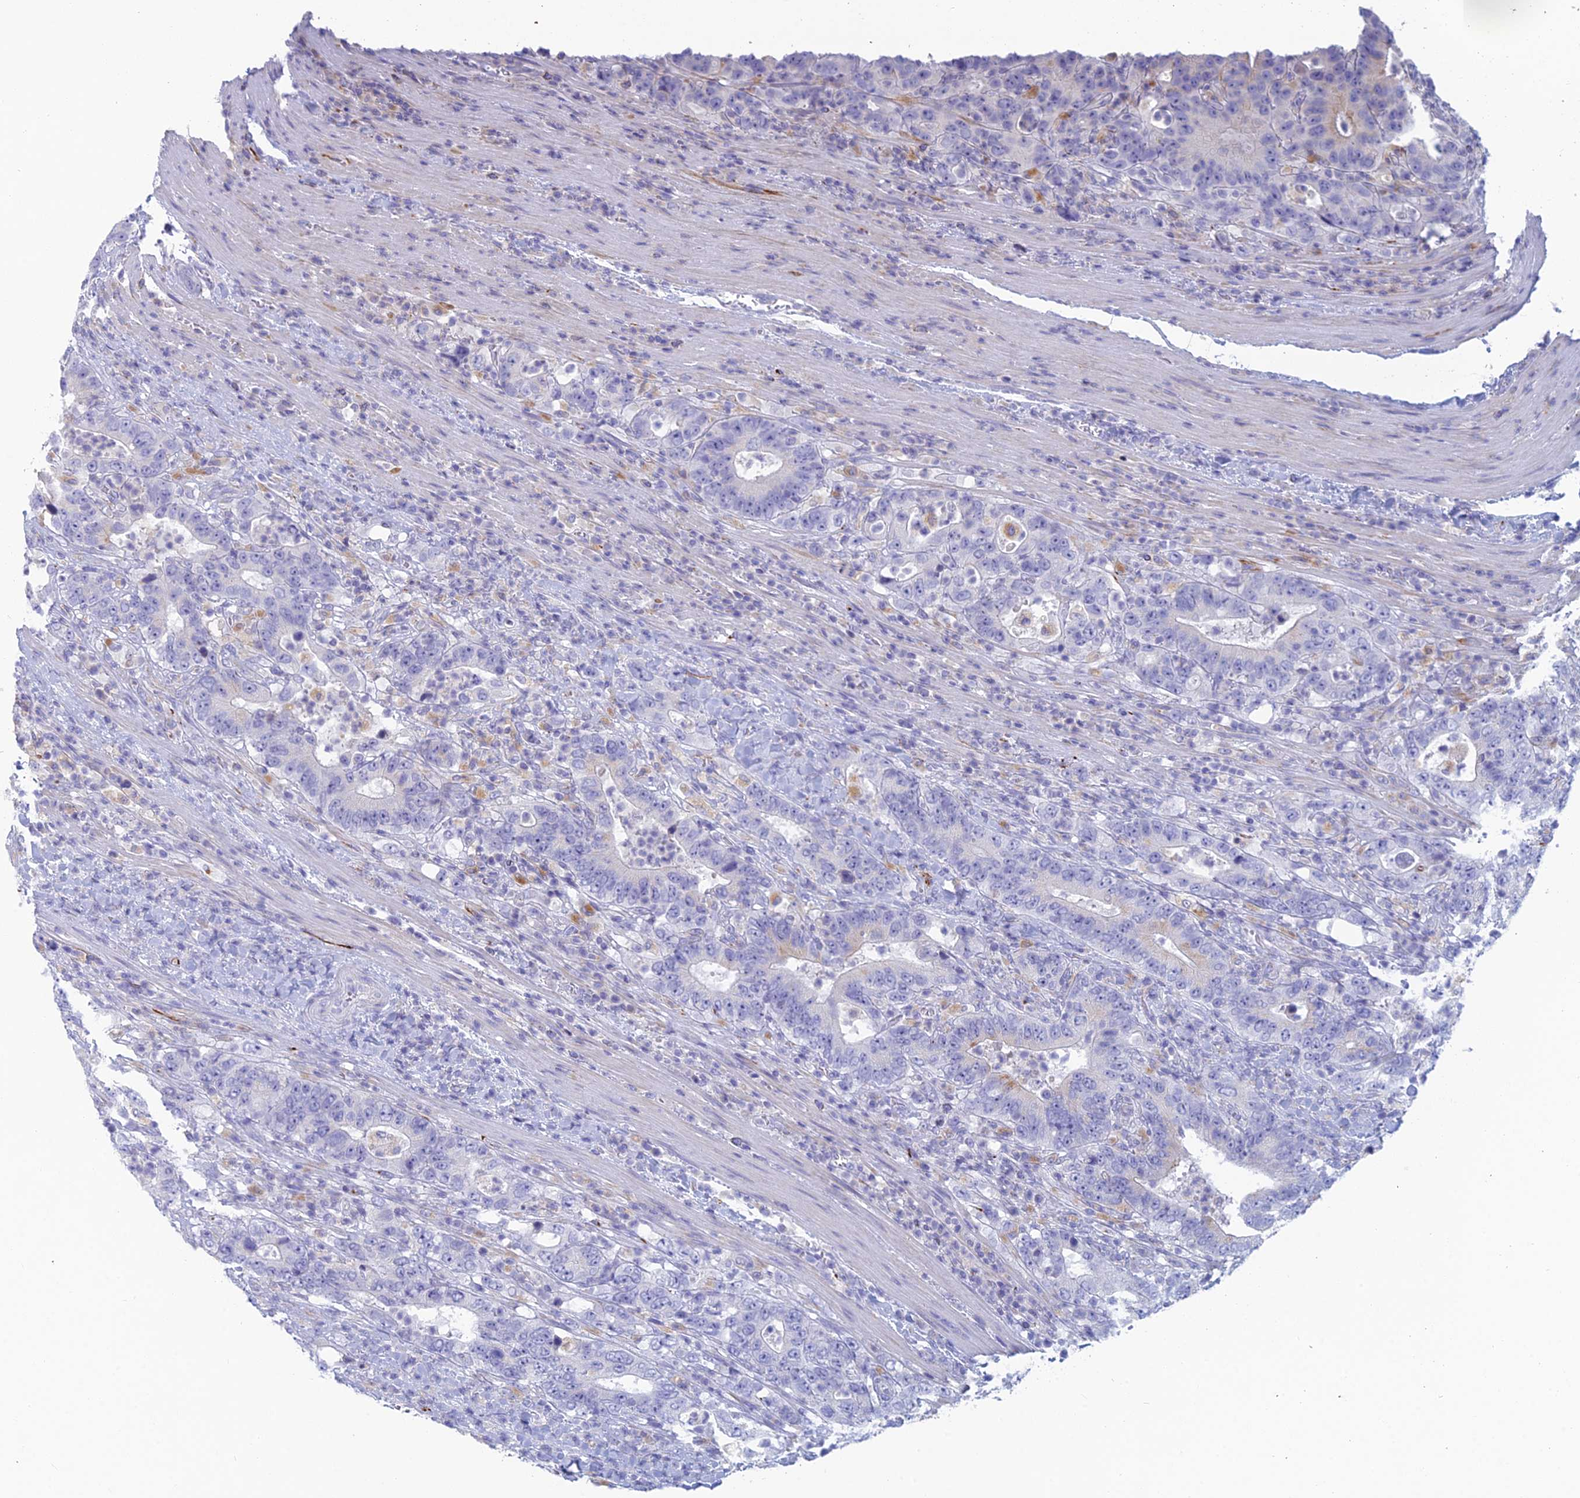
{"staining": {"intensity": "negative", "quantity": "none", "location": "none"}, "tissue": "colorectal cancer", "cell_type": "Tumor cells", "image_type": "cancer", "snomed": [{"axis": "morphology", "description": "Adenocarcinoma, NOS"}, {"axis": "topography", "description": "Colon"}], "caption": "The immunohistochemistry (IHC) photomicrograph has no significant positivity in tumor cells of adenocarcinoma (colorectal) tissue. (DAB immunohistochemistry, high magnification).", "gene": "FERD3L", "patient": {"sex": "female", "age": 75}}